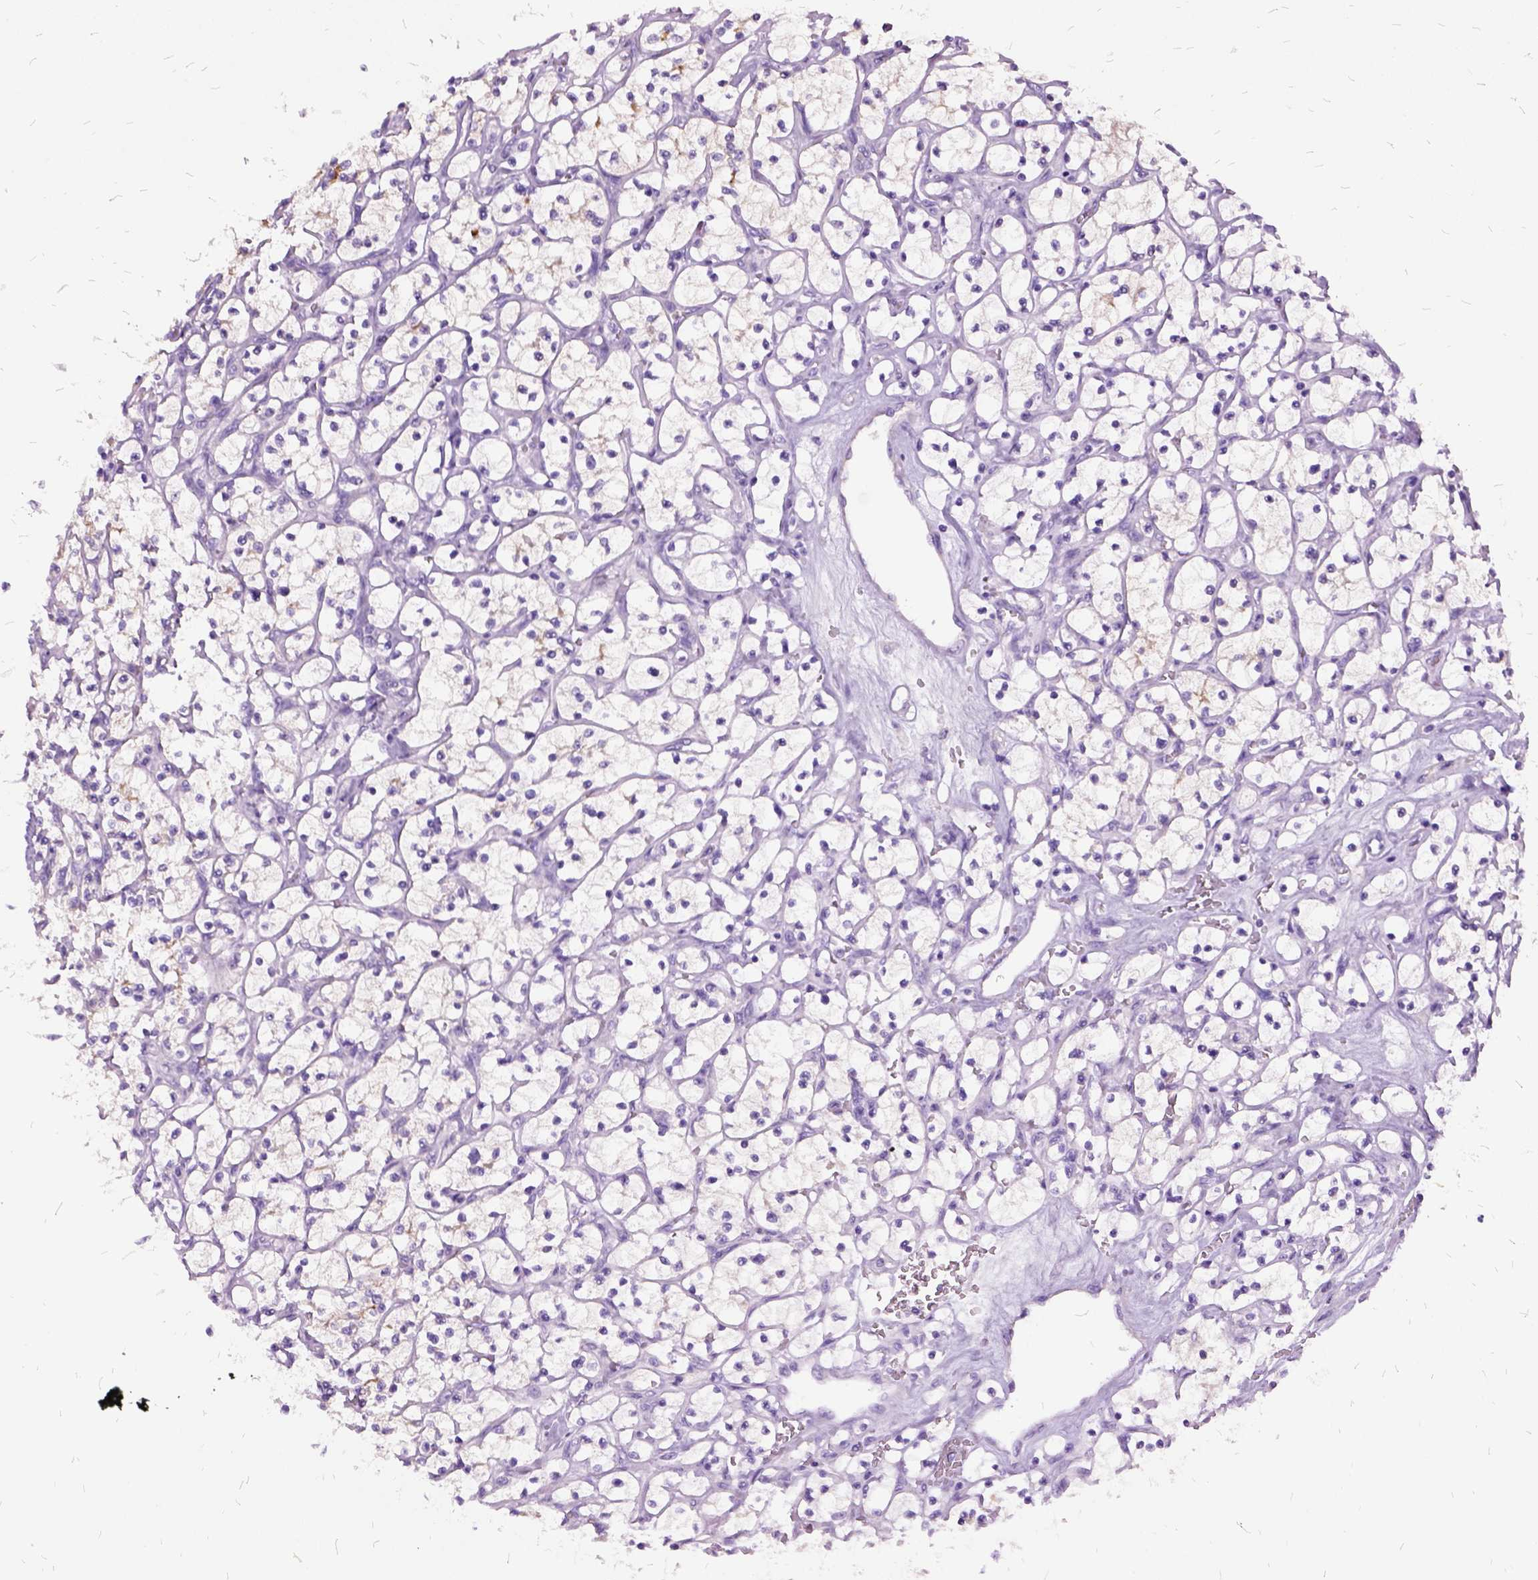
{"staining": {"intensity": "negative", "quantity": "none", "location": "none"}, "tissue": "renal cancer", "cell_type": "Tumor cells", "image_type": "cancer", "snomed": [{"axis": "morphology", "description": "Adenocarcinoma, NOS"}, {"axis": "topography", "description": "Kidney"}], "caption": "DAB immunohistochemical staining of human renal adenocarcinoma exhibits no significant expression in tumor cells.", "gene": "MME", "patient": {"sex": "female", "age": 64}}